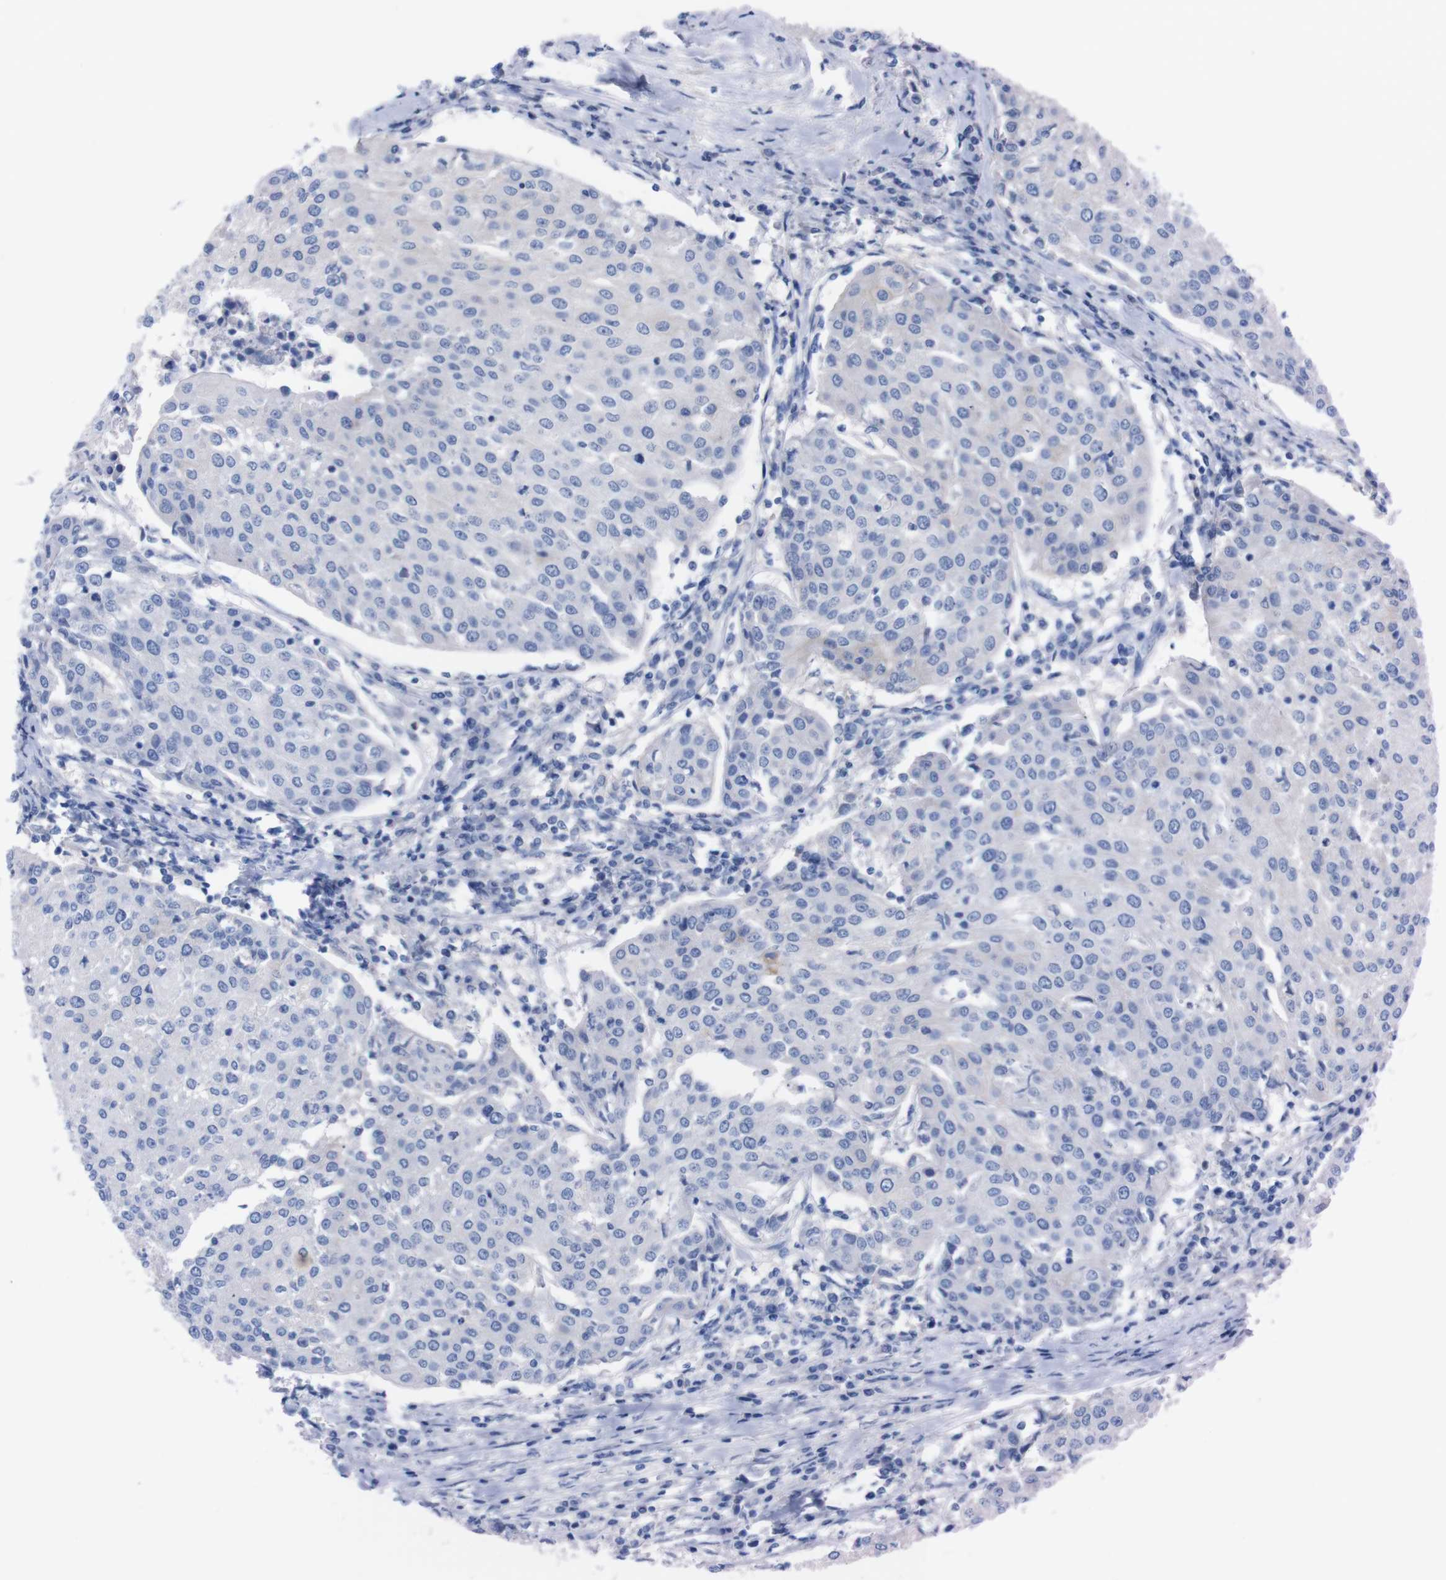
{"staining": {"intensity": "negative", "quantity": "none", "location": "none"}, "tissue": "urothelial cancer", "cell_type": "Tumor cells", "image_type": "cancer", "snomed": [{"axis": "morphology", "description": "Urothelial carcinoma, High grade"}, {"axis": "topography", "description": "Urinary bladder"}], "caption": "Human urothelial cancer stained for a protein using immunohistochemistry displays no expression in tumor cells.", "gene": "TMEM243", "patient": {"sex": "female", "age": 85}}